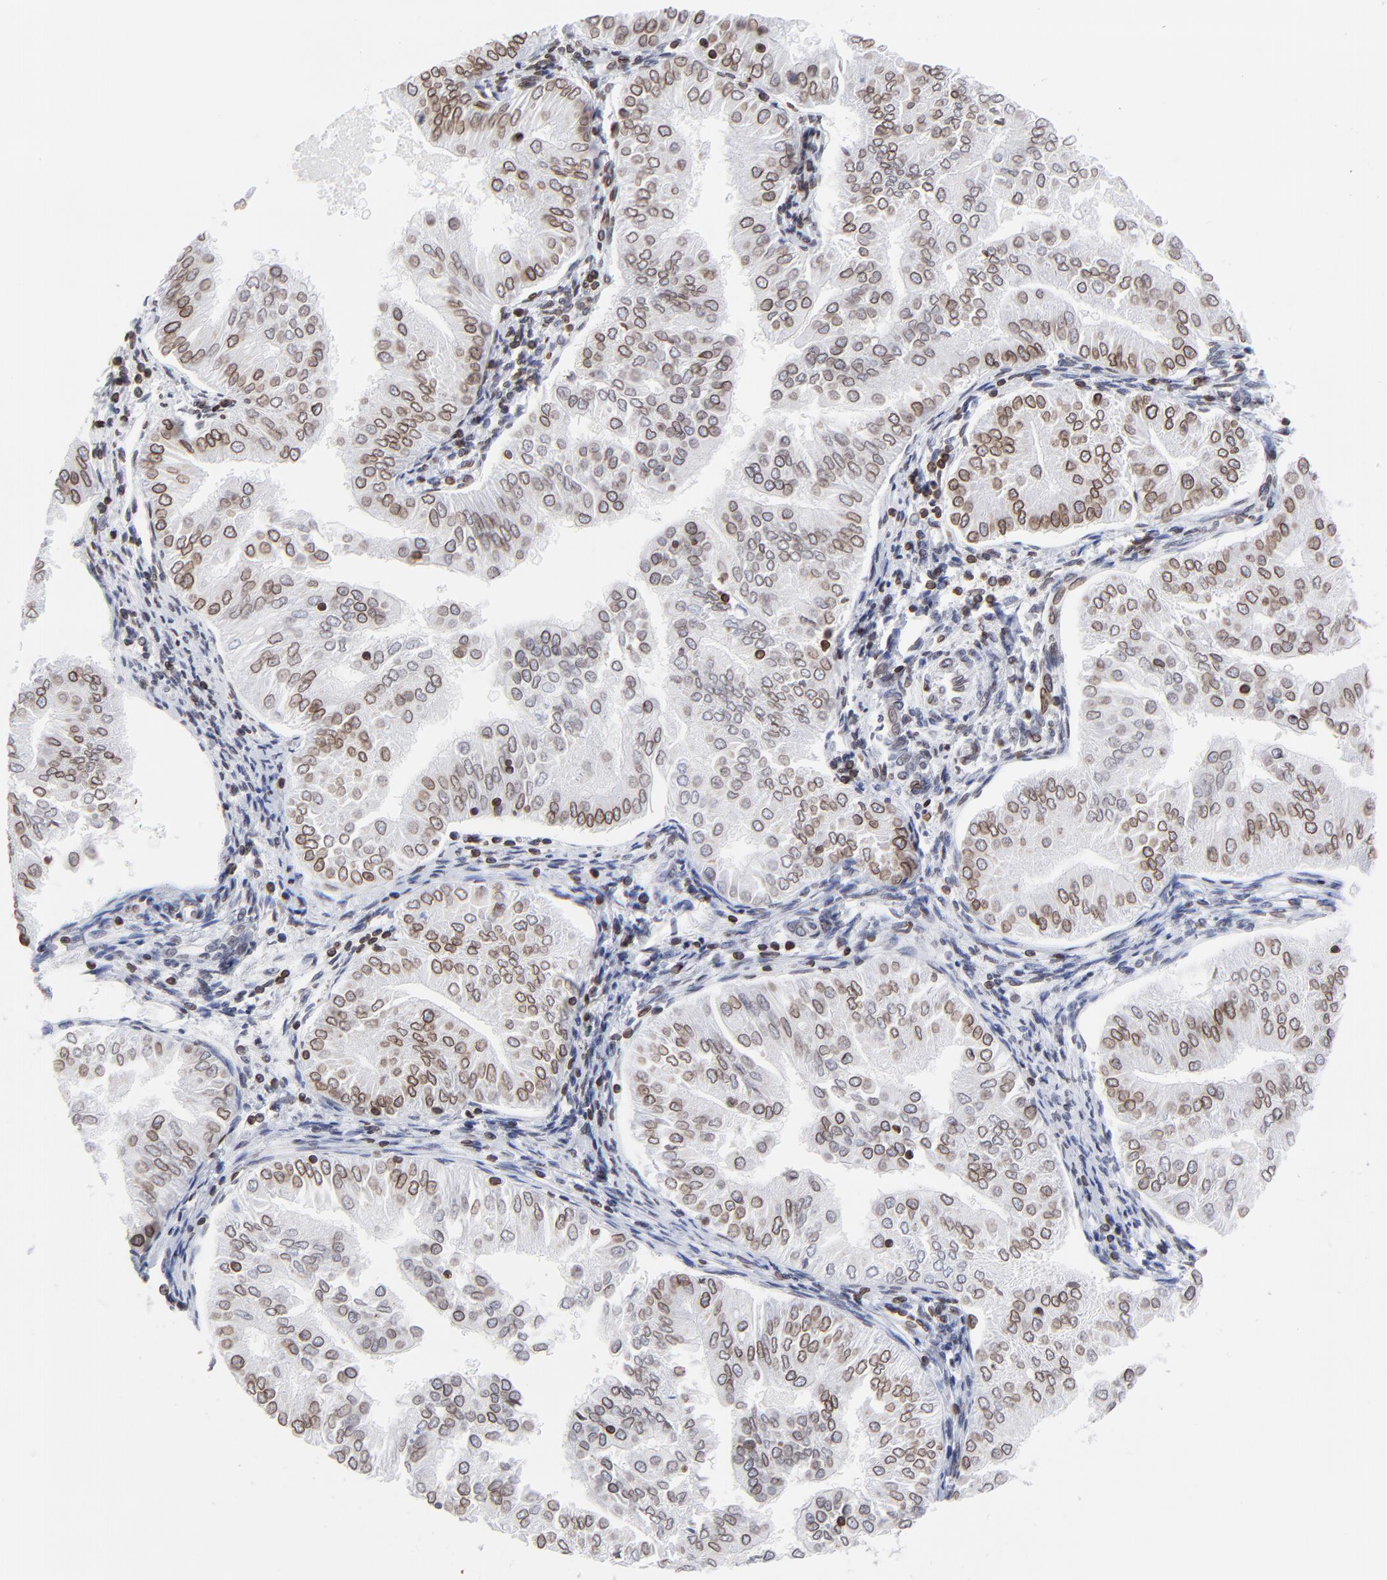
{"staining": {"intensity": "weak", "quantity": ">75%", "location": "cytoplasmic/membranous,nuclear"}, "tissue": "endometrial cancer", "cell_type": "Tumor cells", "image_type": "cancer", "snomed": [{"axis": "morphology", "description": "Adenocarcinoma, NOS"}, {"axis": "topography", "description": "Endometrium"}], "caption": "Immunohistochemistry (IHC) micrograph of human endometrial cancer stained for a protein (brown), which demonstrates low levels of weak cytoplasmic/membranous and nuclear positivity in approximately >75% of tumor cells.", "gene": "THAP7", "patient": {"sex": "female", "age": 53}}